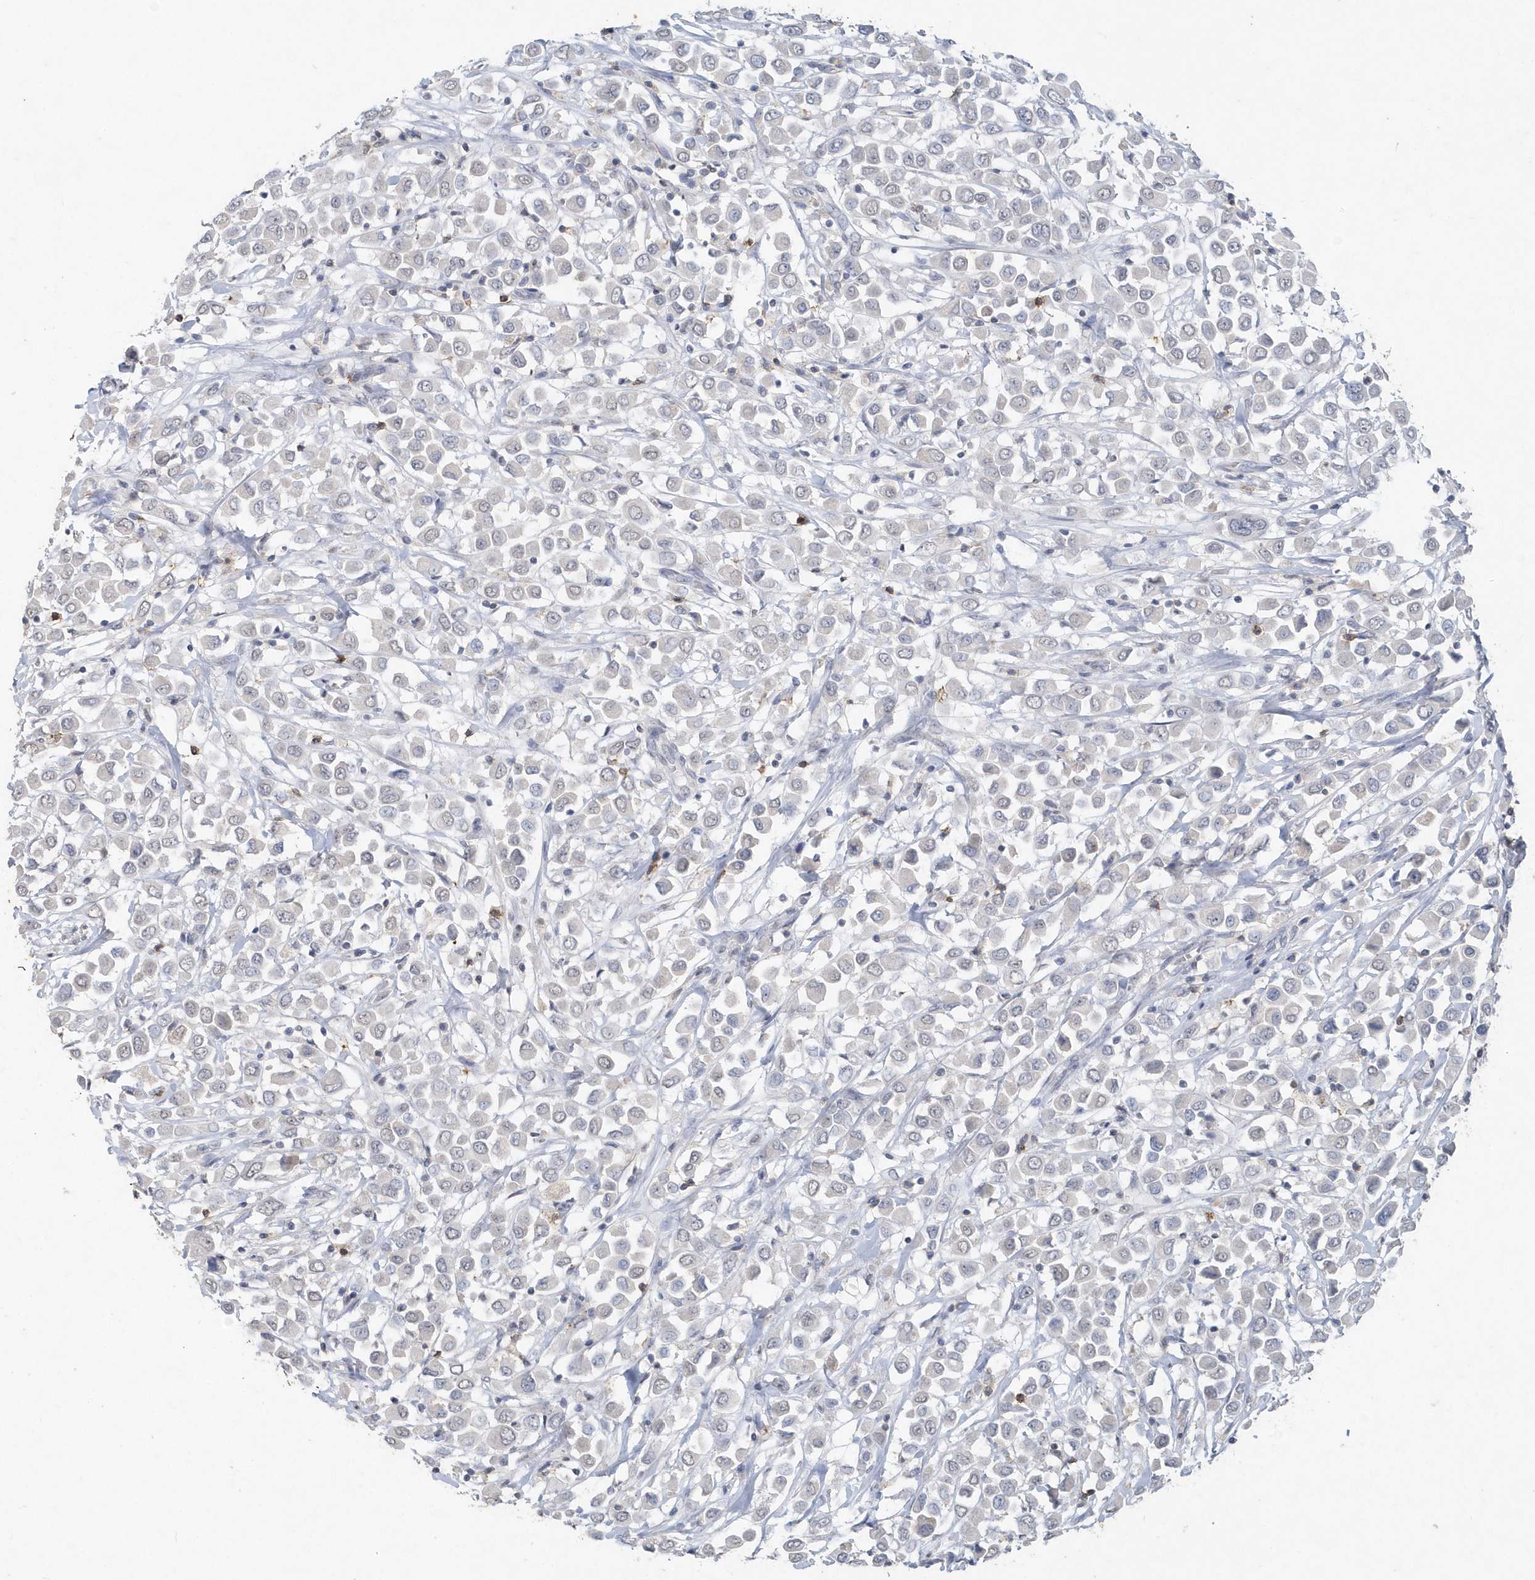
{"staining": {"intensity": "negative", "quantity": "none", "location": "none"}, "tissue": "breast cancer", "cell_type": "Tumor cells", "image_type": "cancer", "snomed": [{"axis": "morphology", "description": "Duct carcinoma"}, {"axis": "topography", "description": "Breast"}], "caption": "A photomicrograph of breast cancer stained for a protein demonstrates no brown staining in tumor cells. (IHC, brightfield microscopy, high magnification).", "gene": "PDCD1", "patient": {"sex": "female", "age": 61}}